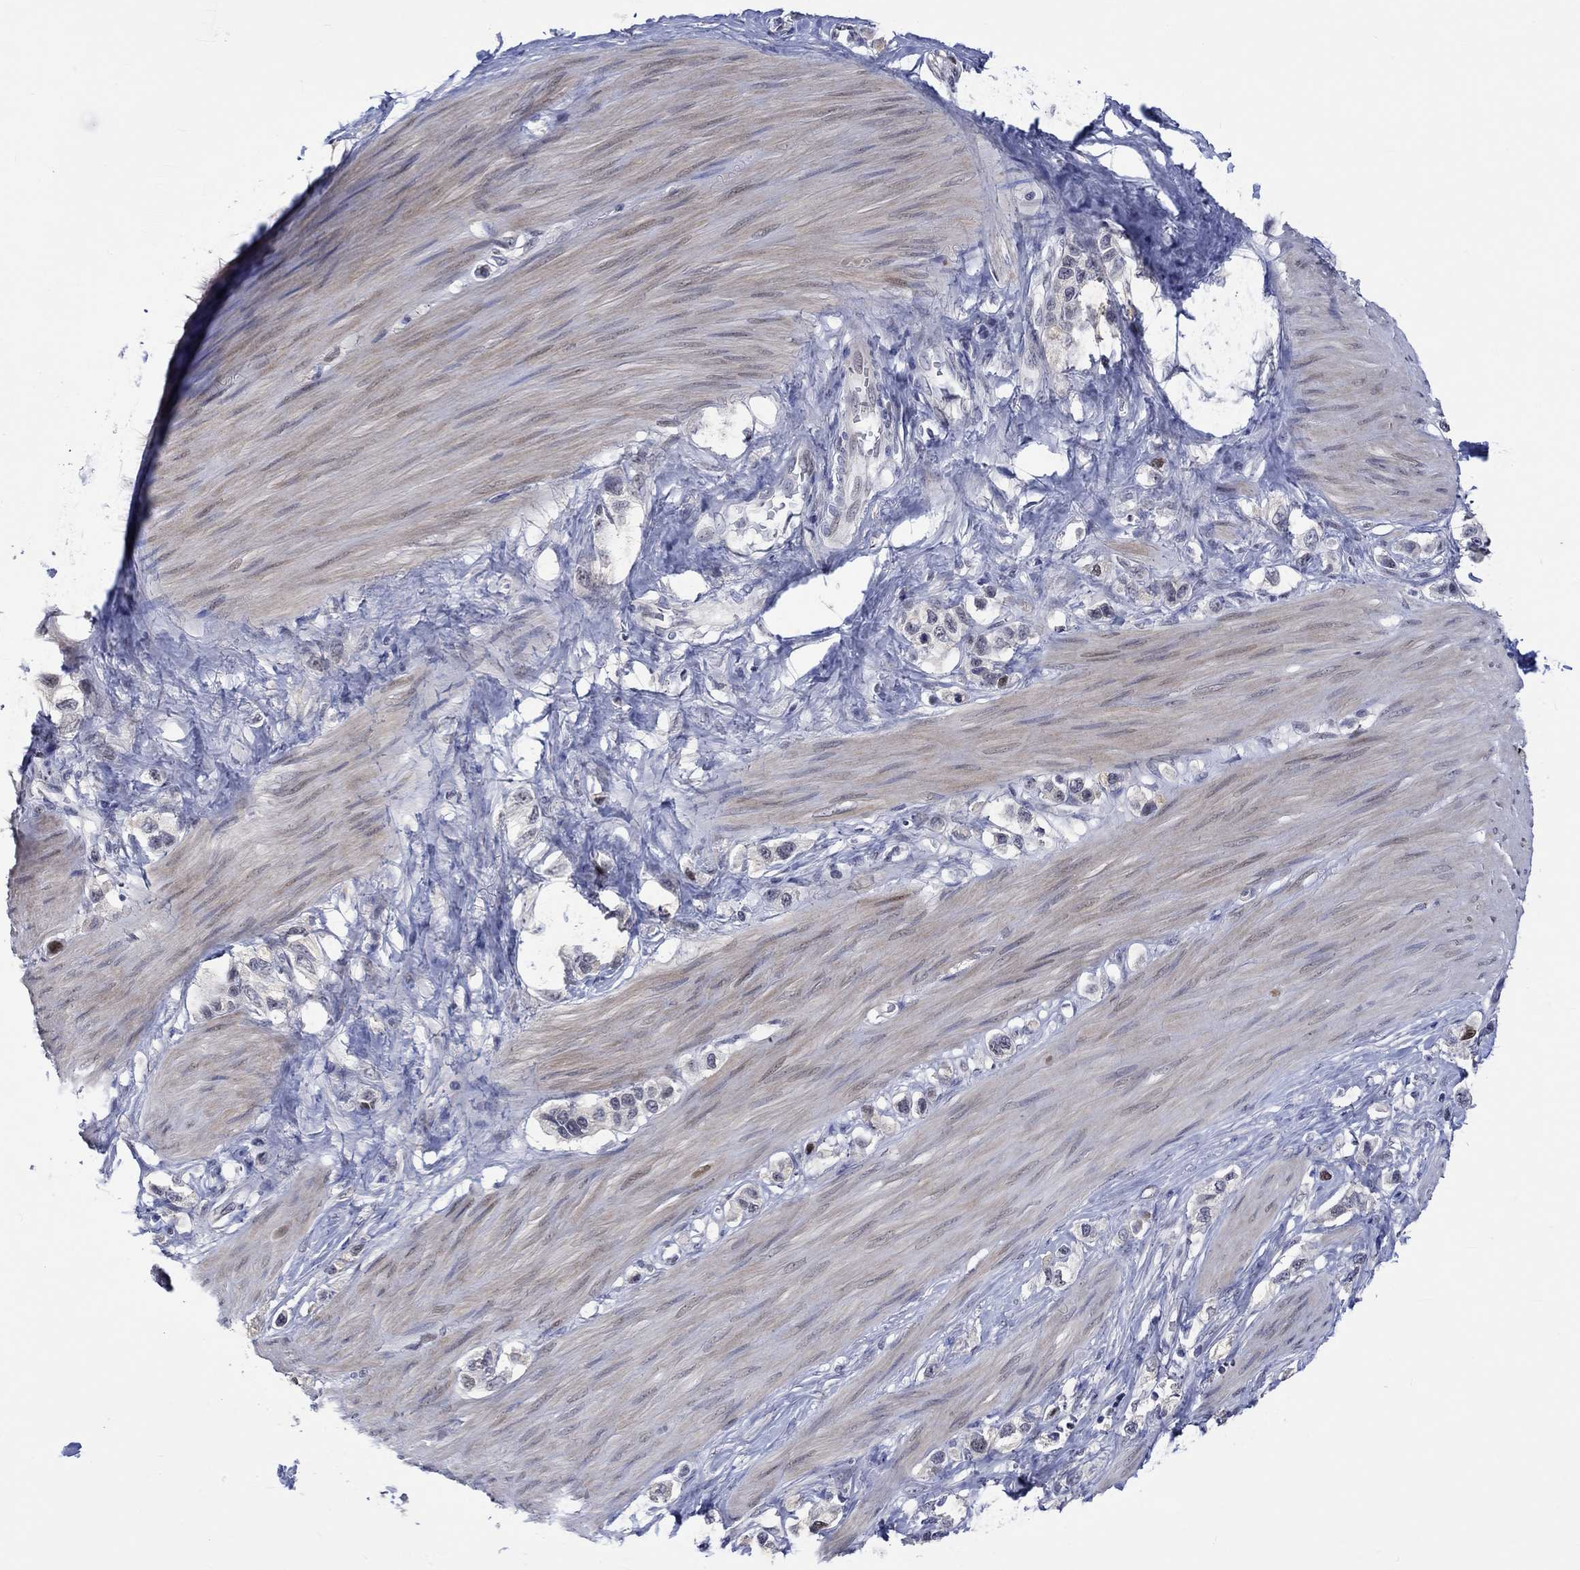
{"staining": {"intensity": "moderate", "quantity": "<25%", "location": "nuclear"}, "tissue": "stomach cancer", "cell_type": "Tumor cells", "image_type": "cancer", "snomed": [{"axis": "morphology", "description": "Normal tissue, NOS"}, {"axis": "morphology", "description": "Adenocarcinoma, NOS"}, {"axis": "morphology", "description": "Adenocarcinoma, High grade"}, {"axis": "topography", "description": "Stomach, upper"}, {"axis": "topography", "description": "Stomach"}], "caption": "Immunohistochemistry photomicrograph of neoplastic tissue: human stomach adenocarcinoma stained using IHC demonstrates low levels of moderate protein expression localized specifically in the nuclear of tumor cells, appearing as a nuclear brown color.", "gene": "E2F8", "patient": {"sex": "female", "age": 65}}